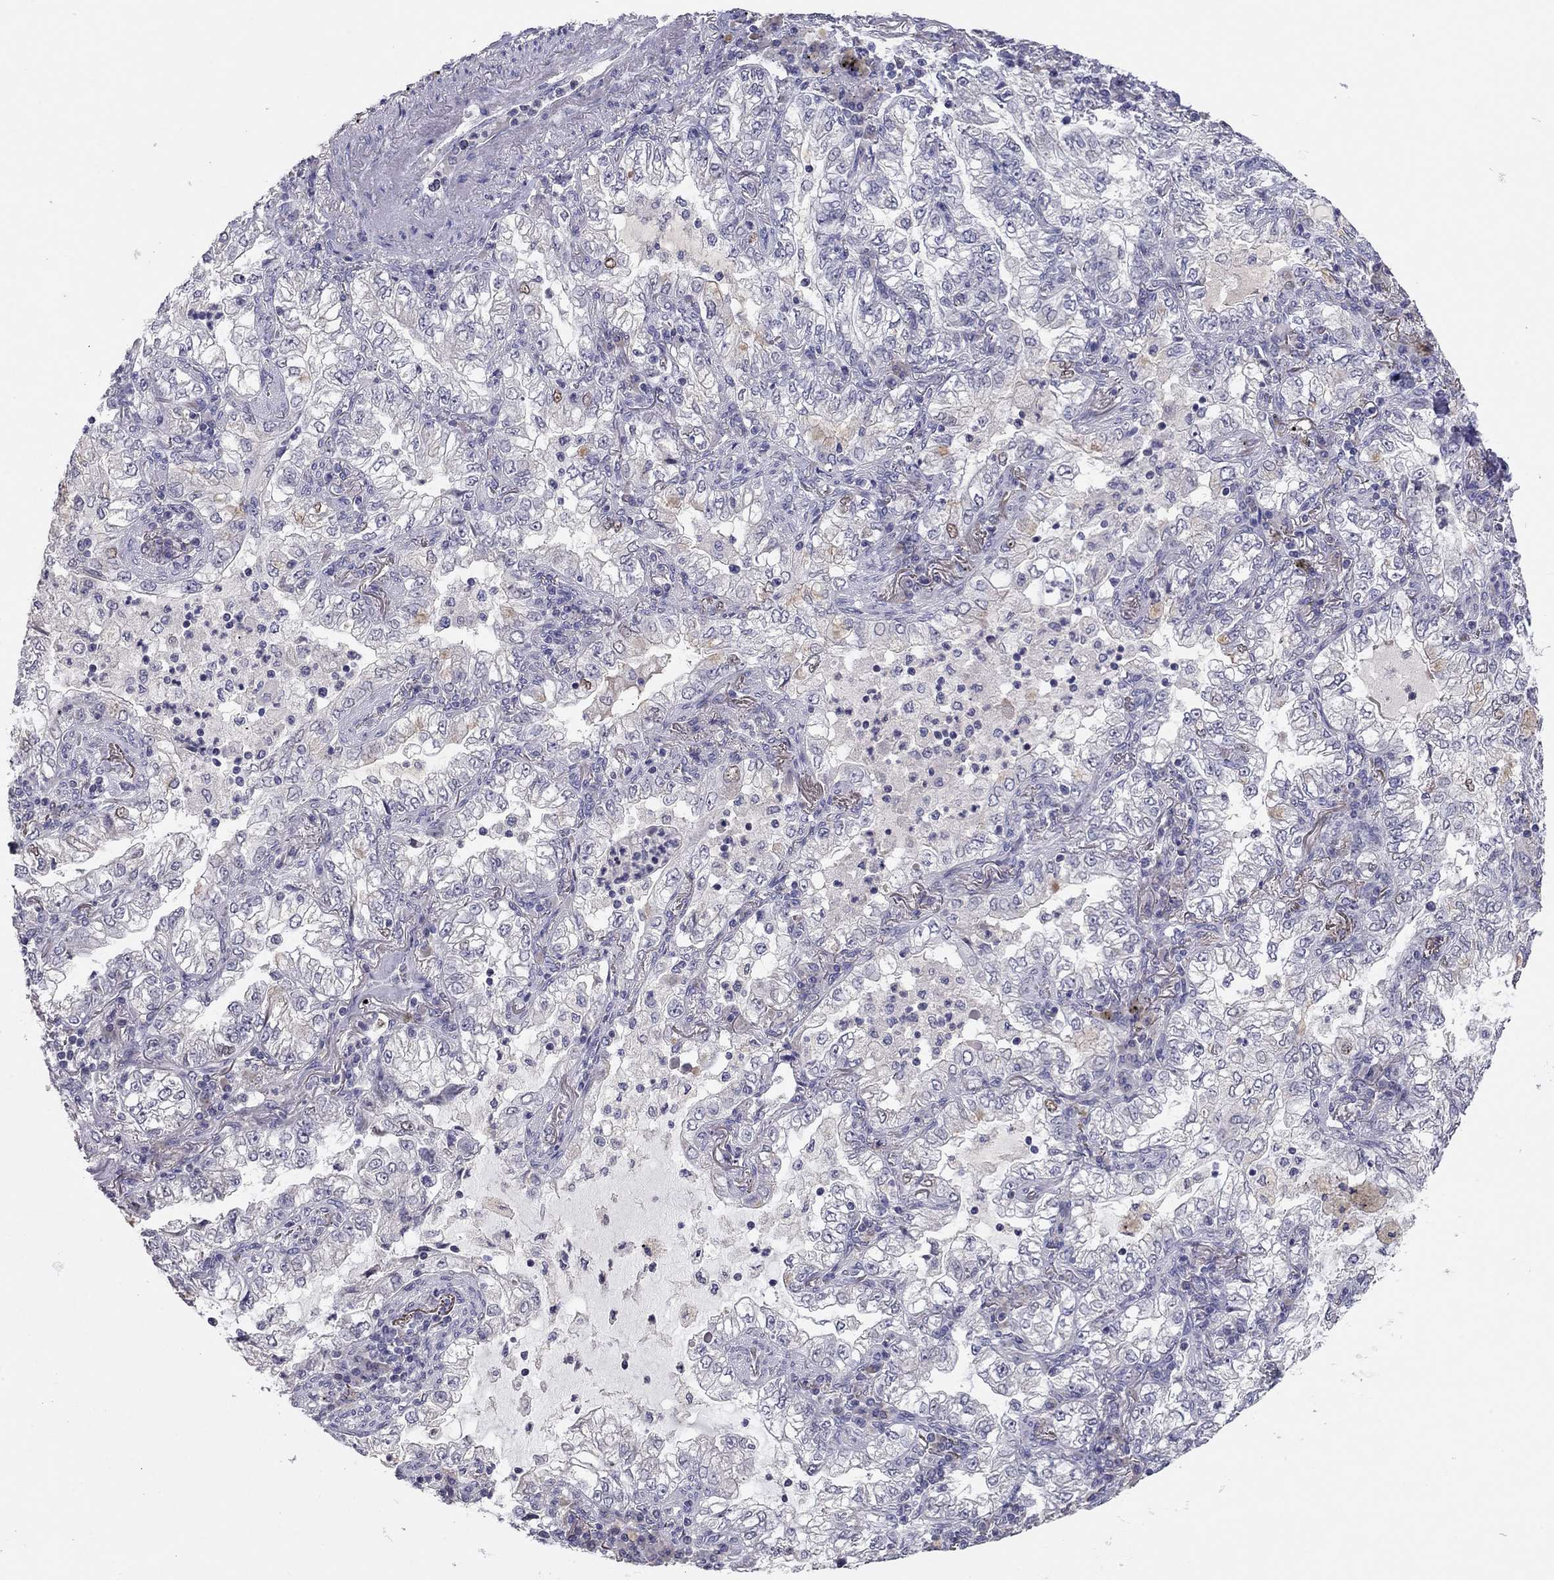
{"staining": {"intensity": "negative", "quantity": "none", "location": "none"}, "tissue": "lung cancer", "cell_type": "Tumor cells", "image_type": "cancer", "snomed": [{"axis": "morphology", "description": "Adenocarcinoma, NOS"}, {"axis": "topography", "description": "Lung"}], "caption": "IHC of lung cancer exhibits no positivity in tumor cells. (DAB (3,3'-diaminobenzidine) immunohistochemistry visualized using brightfield microscopy, high magnification).", "gene": "SCARB1", "patient": {"sex": "female", "age": 73}}